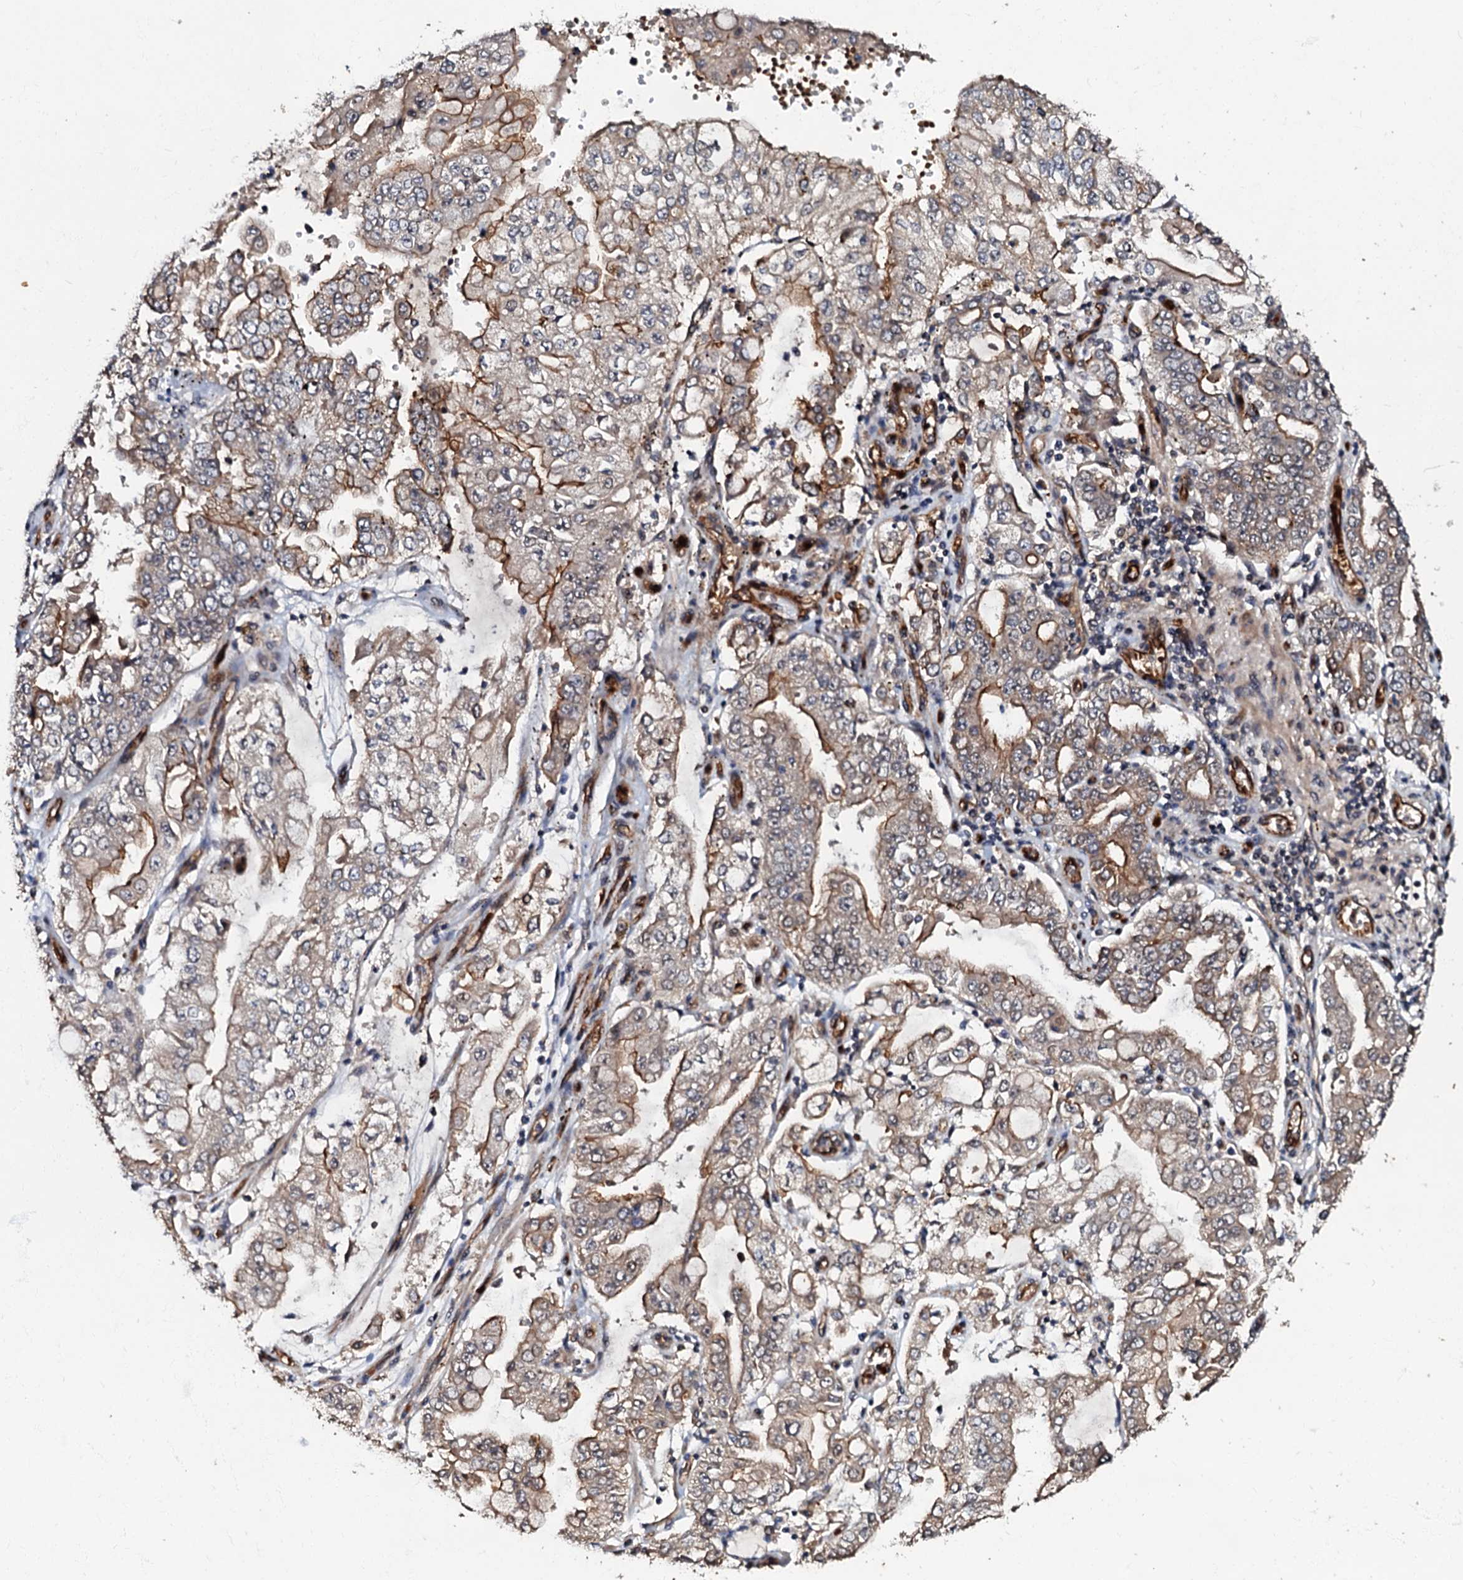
{"staining": {"intensity": "moderate", "quantity": "25%-75%", "location": "cytoplasmic/membranous"}, "tissue": "stomach cancer", "cell_type": "Tumor cells", "image_type": "cancer", "snomed": [{"axis": "morphology", "description": "Adenocarcinoma, NOS"}, {"axis": "topography", "description": "Stomach"}], "caption": "Tumor cells demonstrate medium levels of moderate cytoplasmic/membranous expression in about 25%-75% of cells in stomach cancer (adenocarcinoma).", "gene": "MANSC4", "patient": {"sex": "male", "age": 76}}